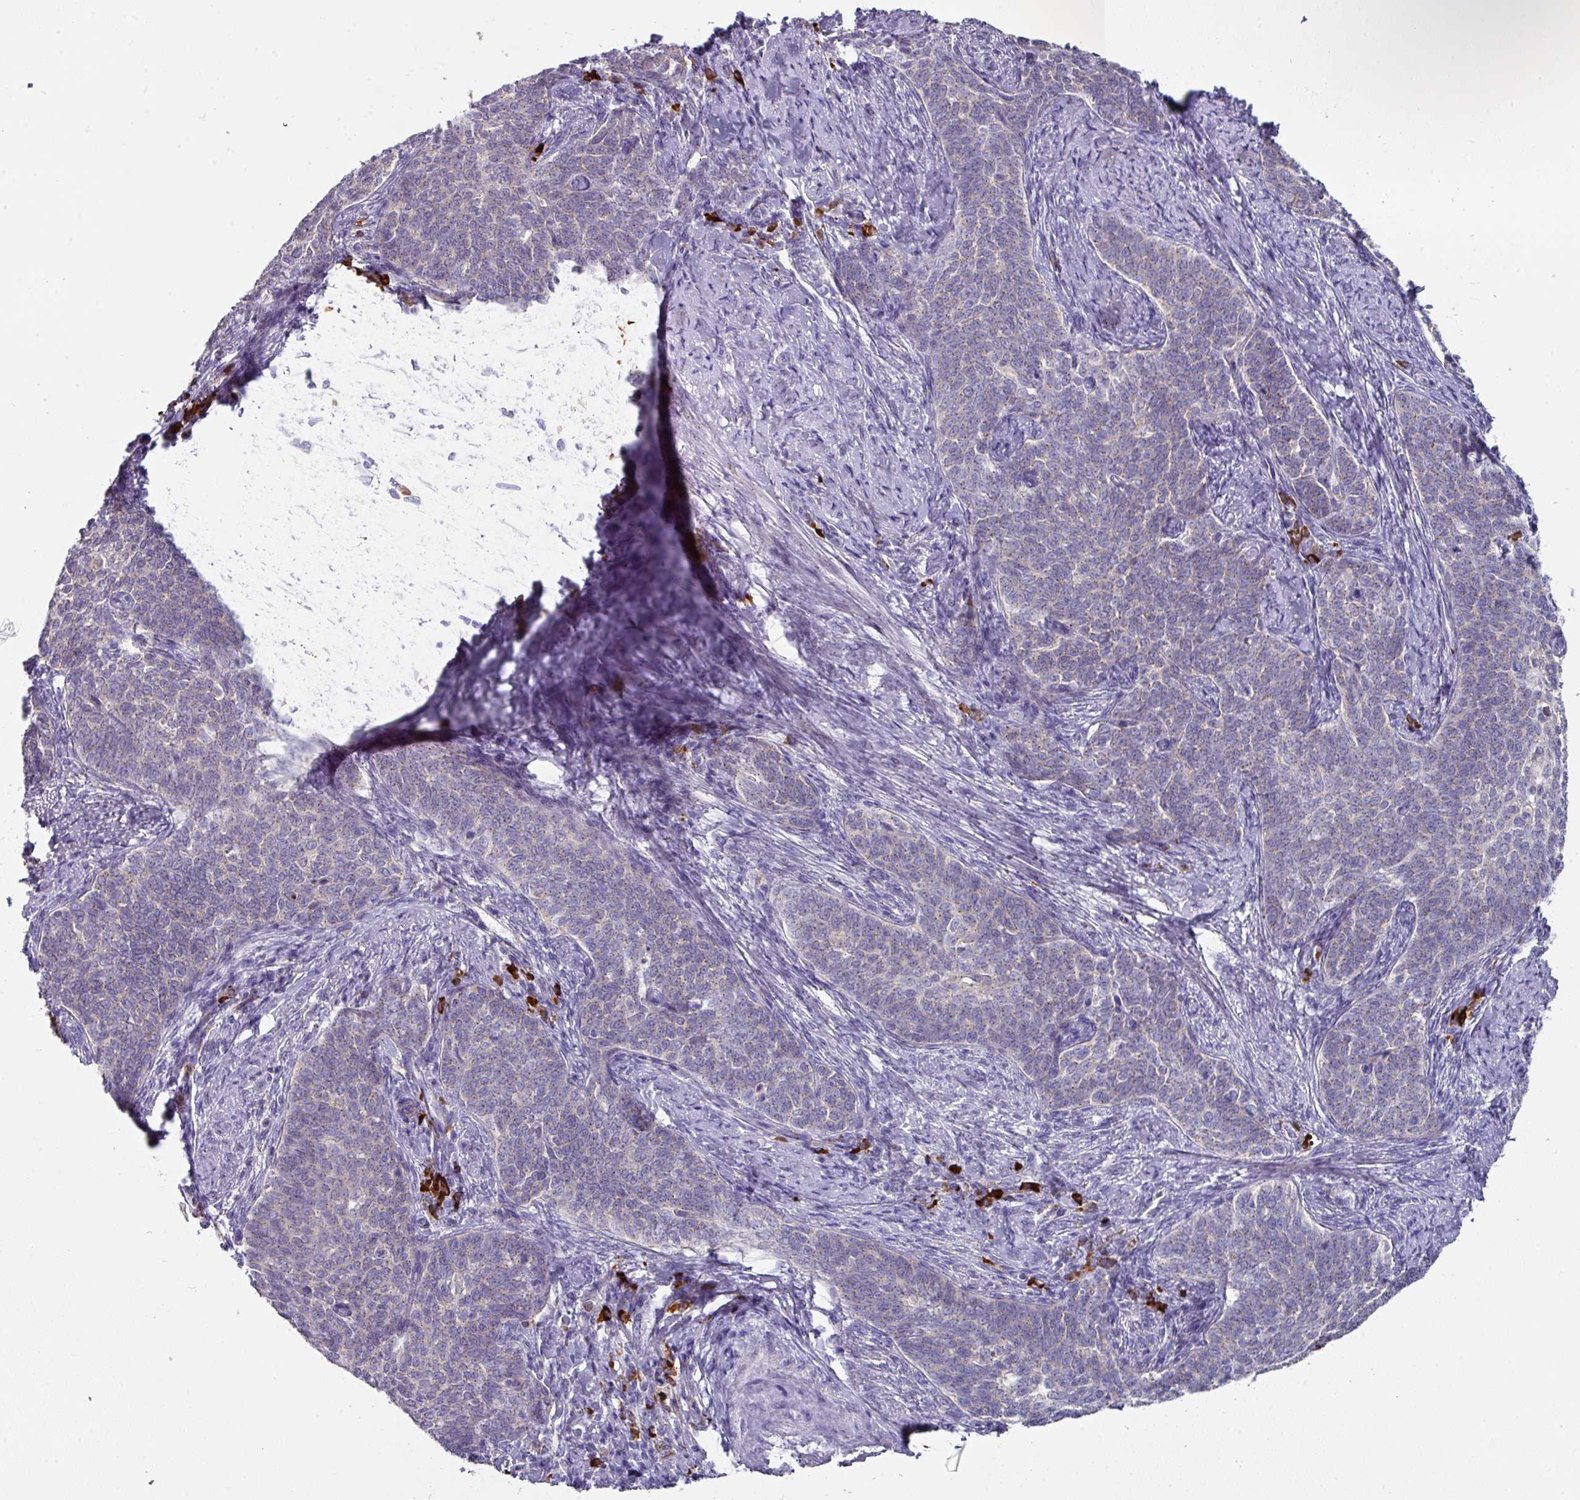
{"staining": {"intensity": "negative", "quantity": "none", "location": "none"}, "tissue": "cervical cancer", "cell_type": "Tumor cells", "image_type": "cancer", "snomed": [{"axis": "morphology", "description": "Squamous cell carcinoma, NOS"}, {"axis": "topography", "description": "Cervix"}], "caption": "The histopathology image shows no staining of tumor cells in squamous cell carcinoma (cervical). The staining was performed using DAB (3,3'-diaminobenzidine) to visualize the protein expression in brown, while the nuclei were stained in blue with hematoxylin (Magnification: 20x).", "gene": "IL4R", "patient": {"sex": "female", "age": 39}}